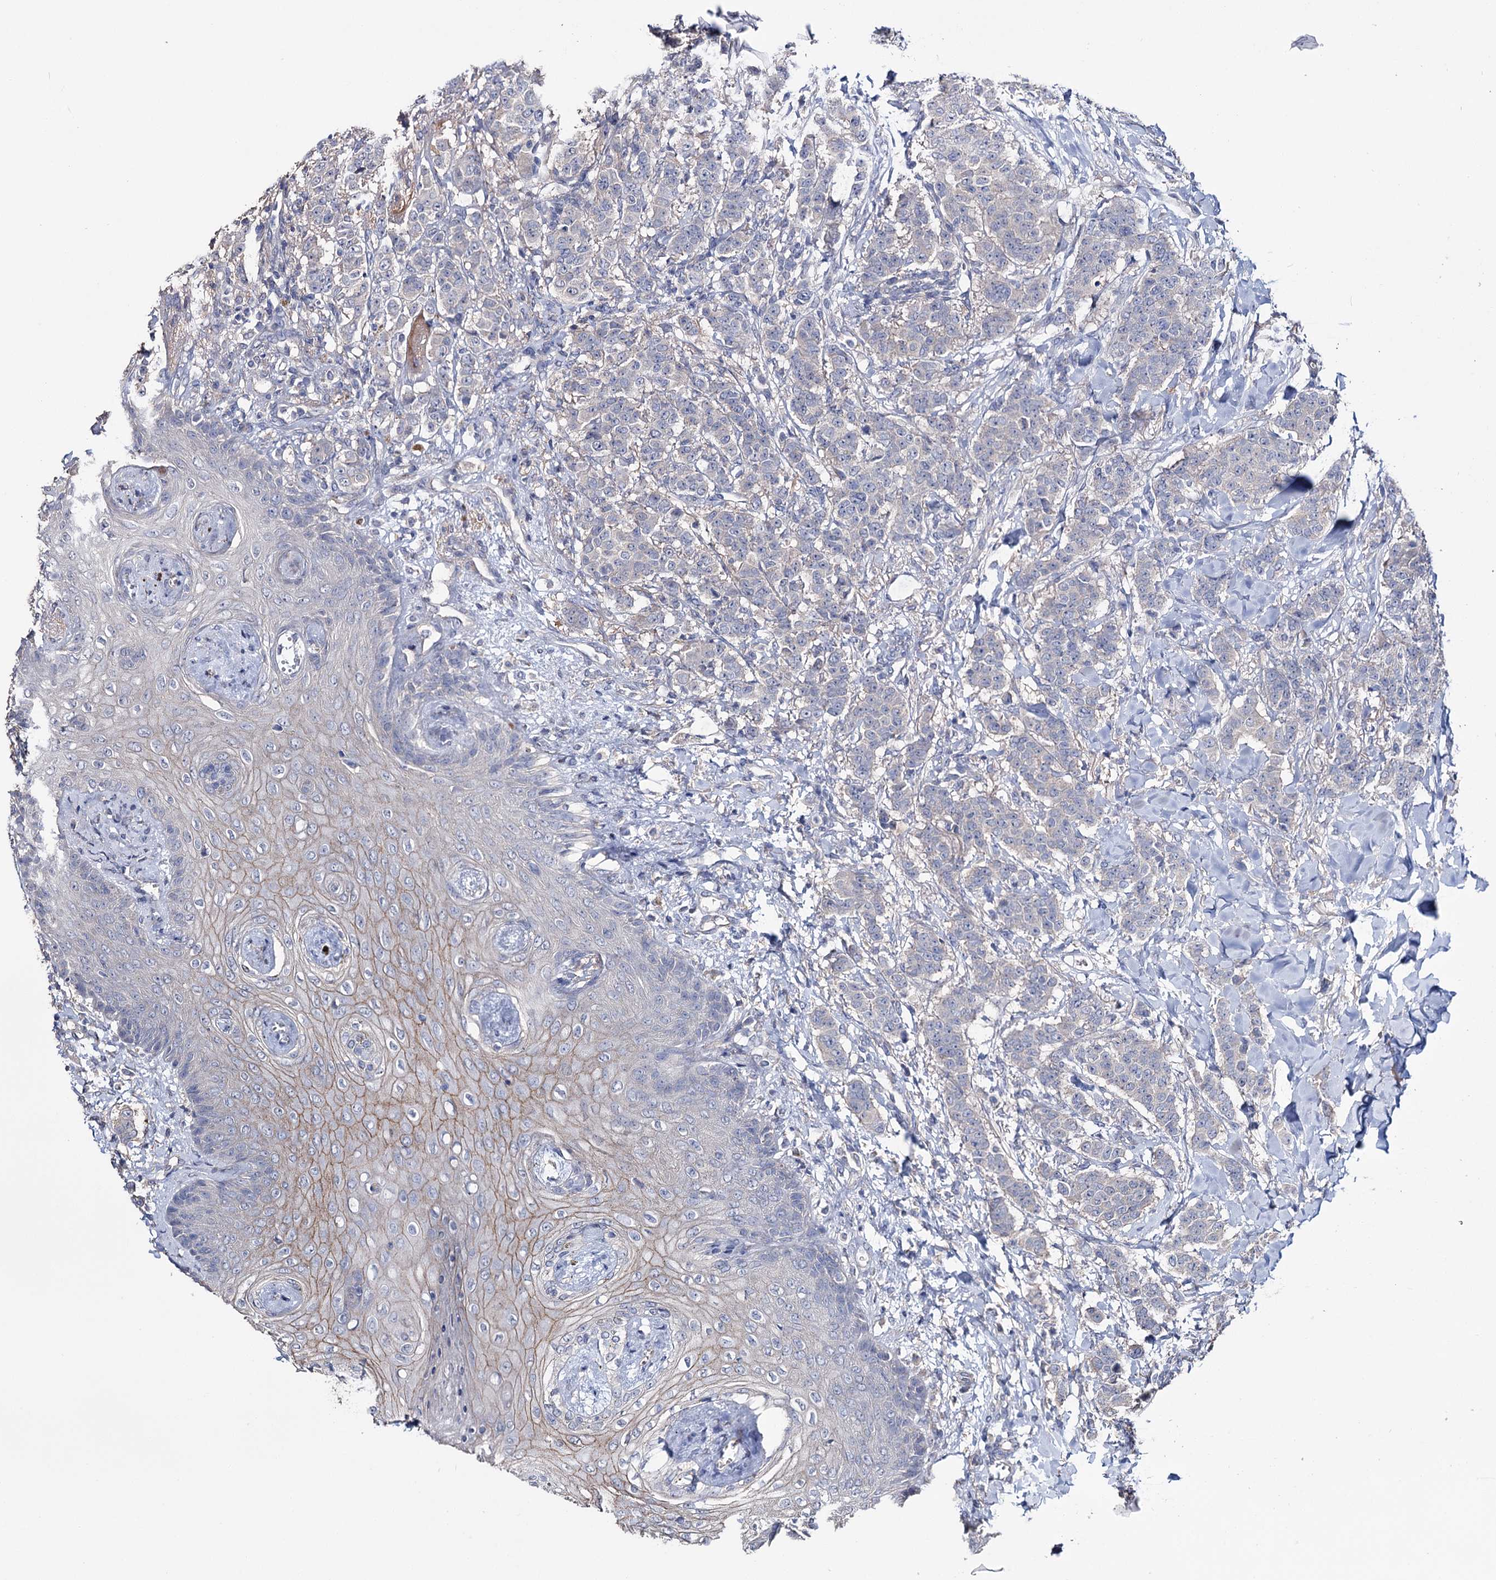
{"staining": {"intensity": "negative", "quantity": "none", "location": "none"}, "tissue": "breast cancer", "cell_type": "Tumor cells", "image_type": "cancer", "snomed": [{"axis": "morphology", "description": "Duct carcinoma"}, {"axis": "topography", "description": "Breast"}], "caption": "Human breast cancer (infiltrating ductal carcinoma) stained for a protein using immunohistochemistry displays no positivity in tumor cells.", "gene": "EPB41L5", "patient": {"sex": "female", "age": 40}}